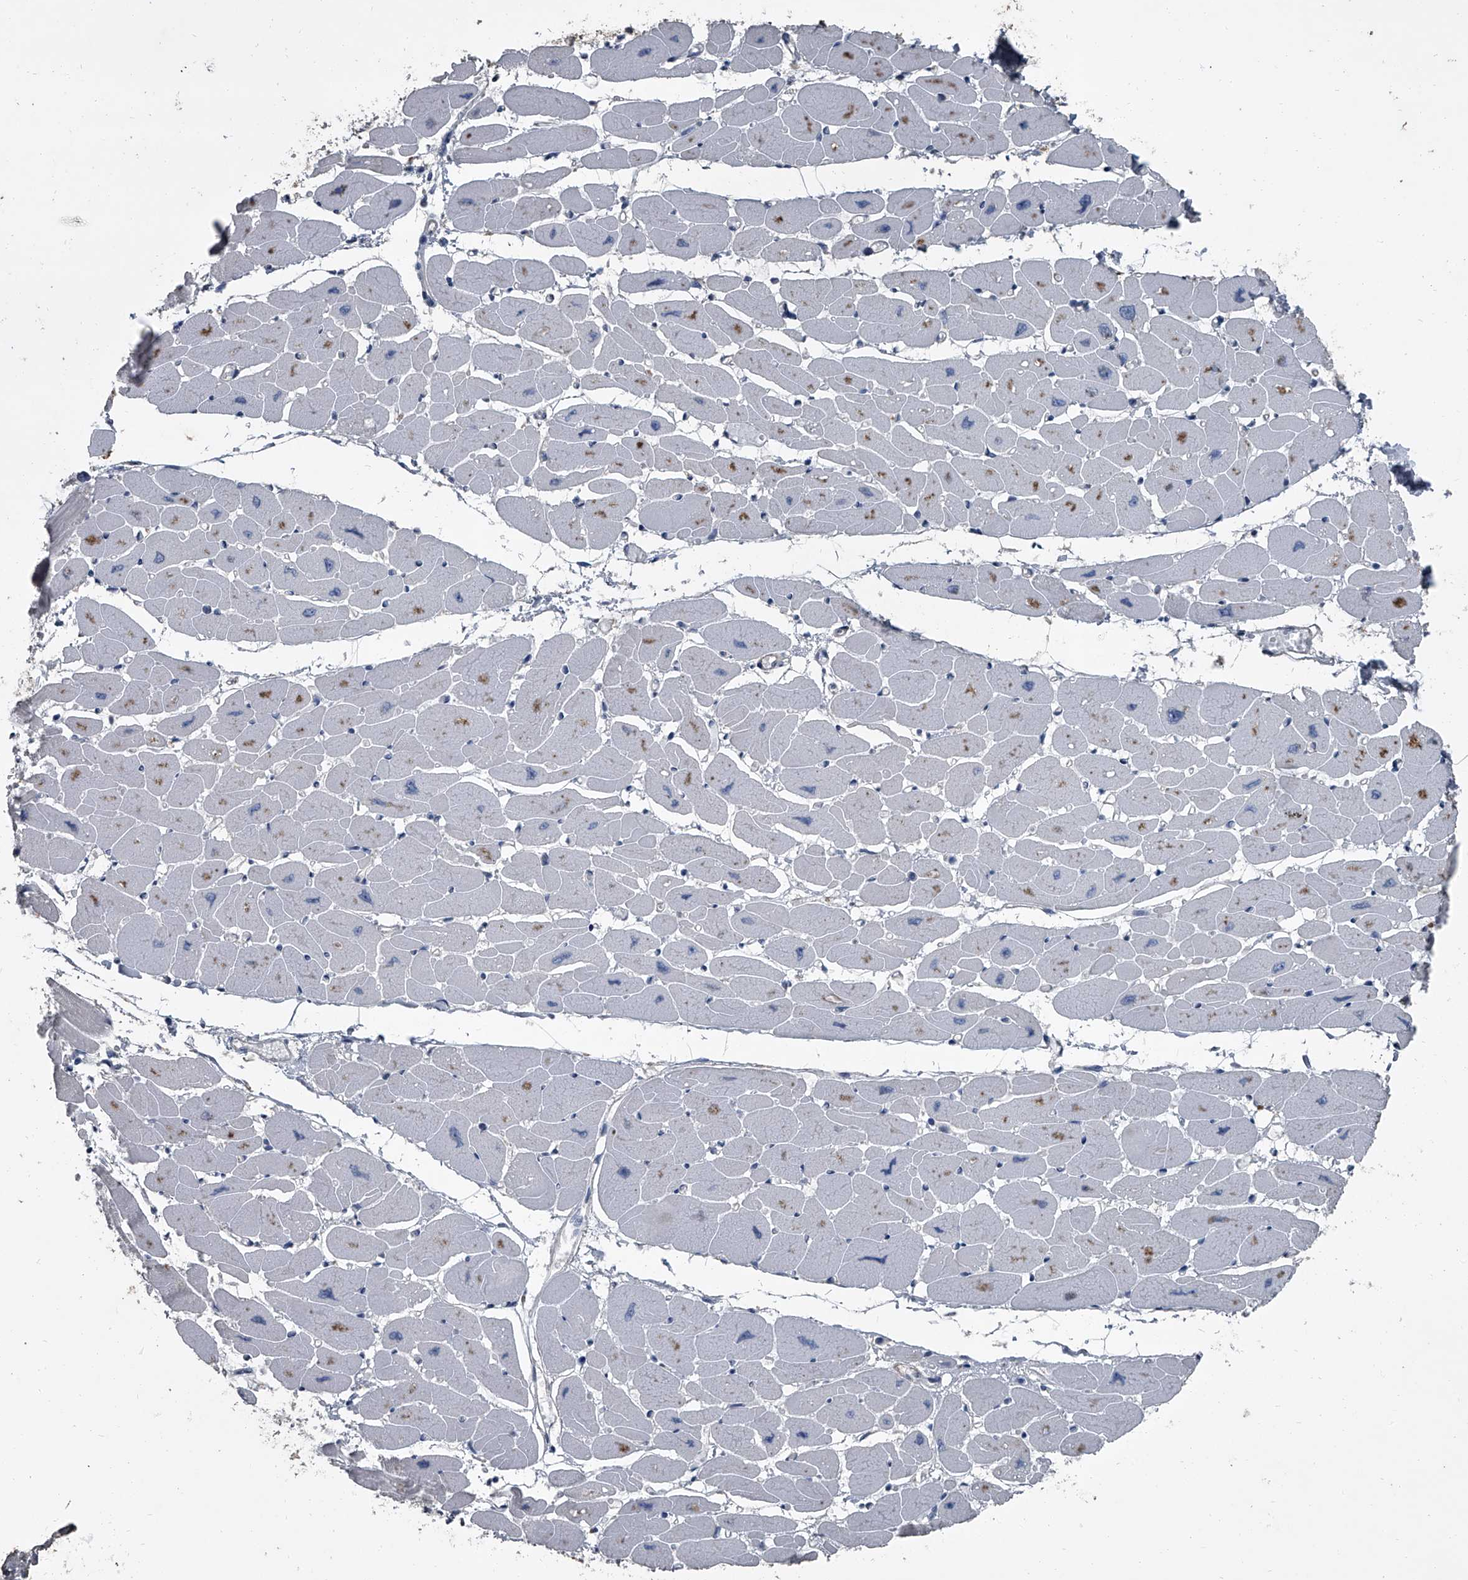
{"staining": {"intensity": "negative", "quantity": "none", "location": "none"}, "tissue": "heart muscle", "cell_type": "Cardiomyocytes", "image_type": "normal", "snomed": [{"axis": "morphology", "description": "Normal tissue, NOS"}, {"axis": "topography", "description": "Heart"}], "caption": "High power microscopy photomicrograph of an immunohistochemistry (IHC) image of normal heart muscle, revealing no significant staining in cardiomyocytes. The staining is performed using DAB (3,3'-diaminobenzidine) brown chromogen with nuclei counter-stained in using hematoxylin.", "gene": "OARD1", "patient": {"sex": "female", "age": 54}}